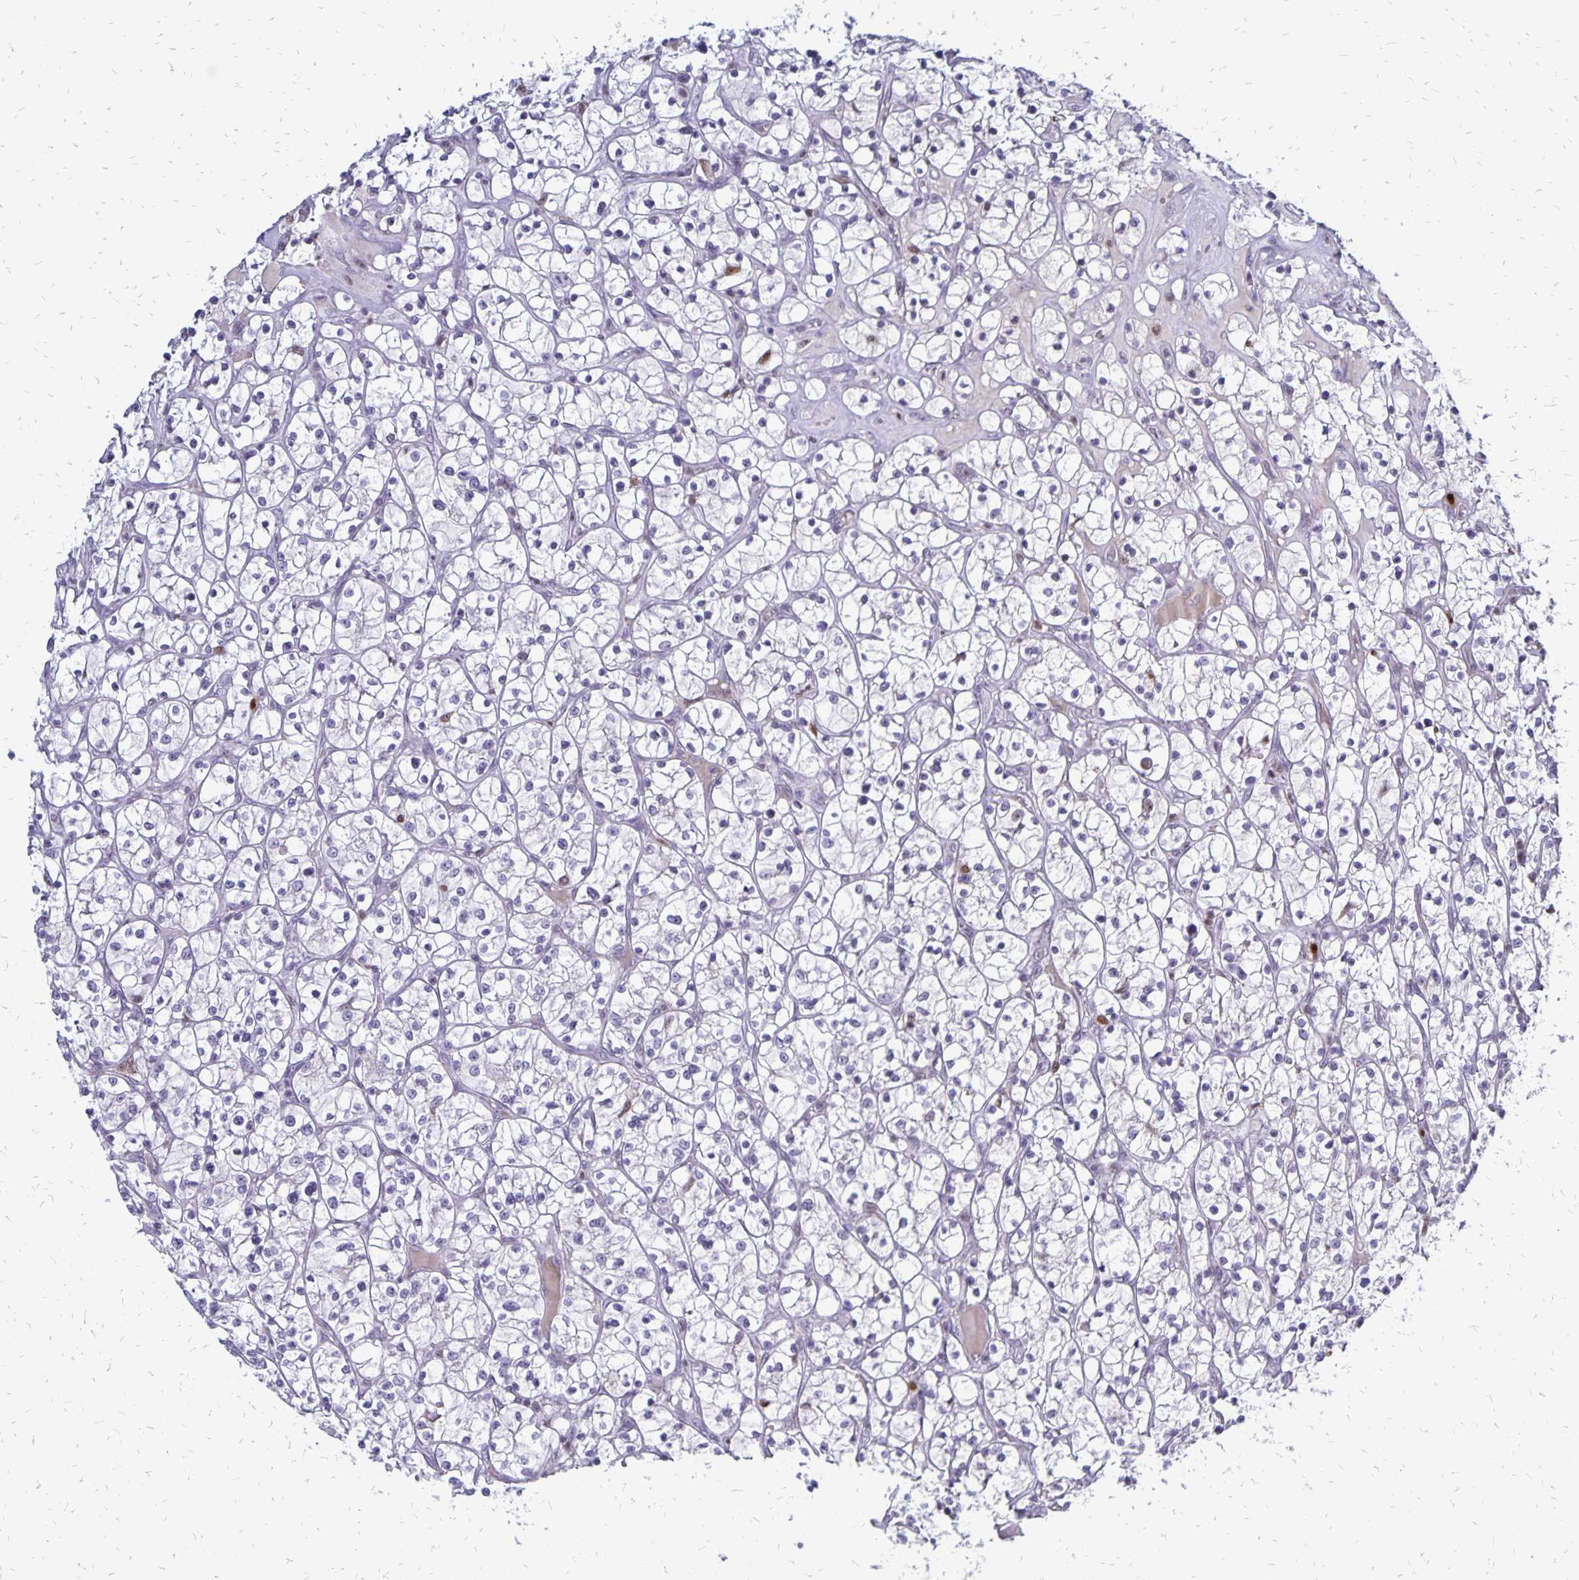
{"staining": {"intensity": "negative", "quantity": "none", "location": "none"}, "tissue": "renal cancer", "cell_type": "Tumor cells", "image_type": "cancer", "snomed": [{"axis": "morphology", "description": "Adenocarcinoma, NOS"}, {"axis": "topography", "description": "Kidney"}], "caption": "Image shows no protein staining in tumor cells of renal cancer tissue.", "gene": "DCK", "patient": {"sex": "female", "age": 64}}